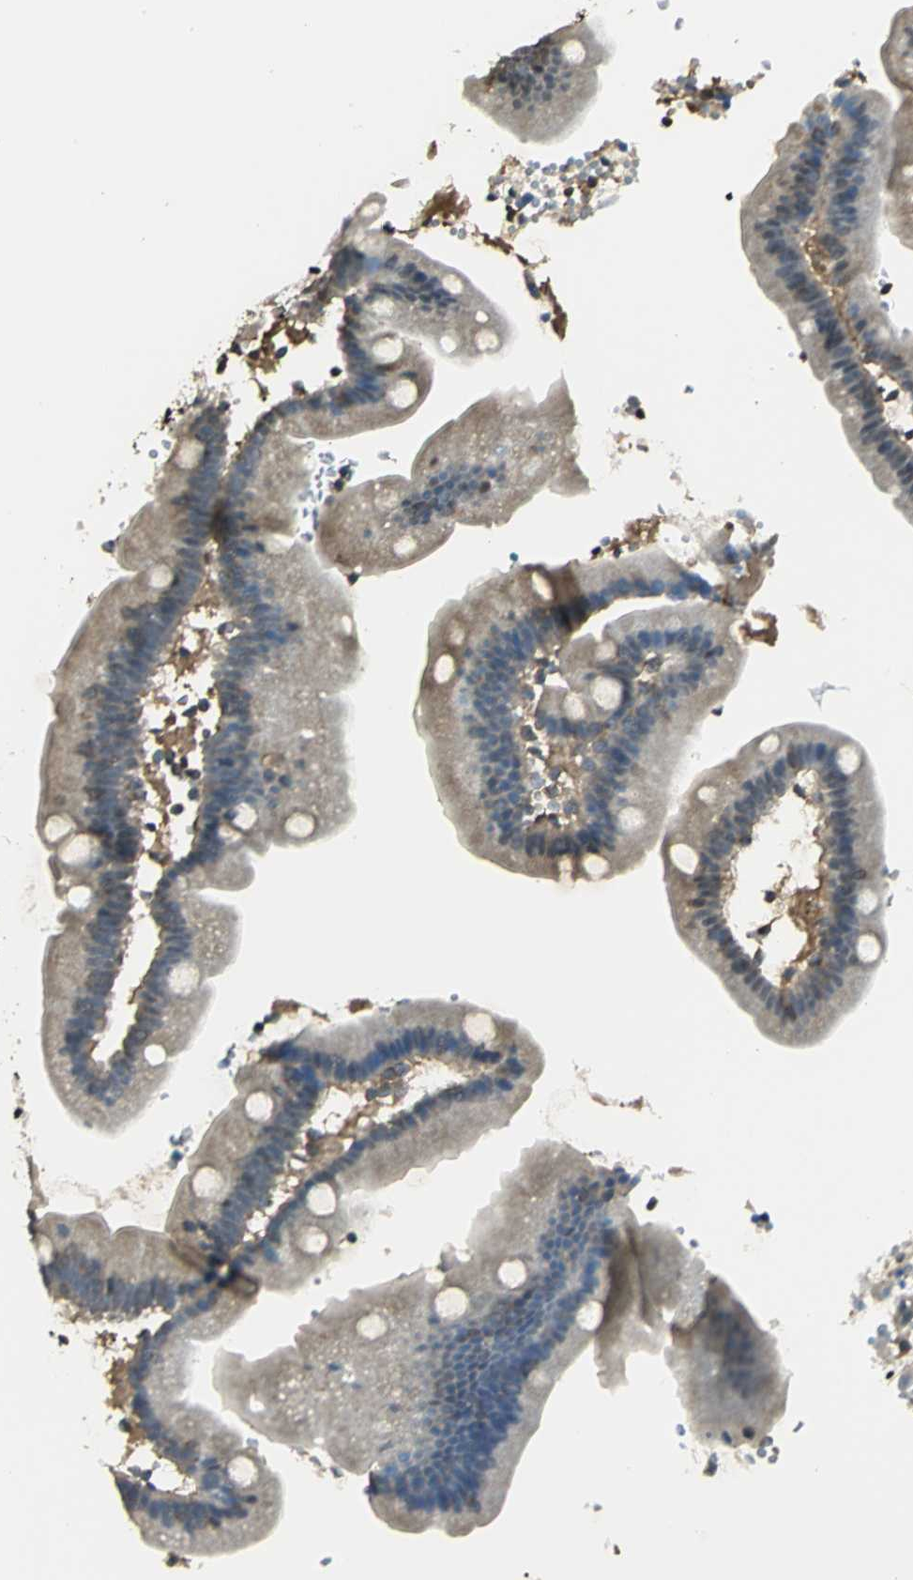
{"staining": {"intensity": "moderate", "quantity": ">75%", "location": "cytoplasmic/membranous"}, "tissue": "duodenum", "cell_type": "Glandular cells", "image_type": "normal", "snomed": [{"axis": "morphology", "description": "Normal tissue, NOS"}, {"axis": "topography", "description": "Duodenum"}], "caption": "Immunohistochemistry (IHC) image of normal duodenum: human duodenum stained using immunohistochemistry (IHC) reveals medium levels of moderate protein expression localized specifically in the cytoplasmic/membranous of glandular cells, appearing as a cytoplasmic/membranous brown color.", "gene": "PARK7", "patient": {"sex": "male", "age": 66}}